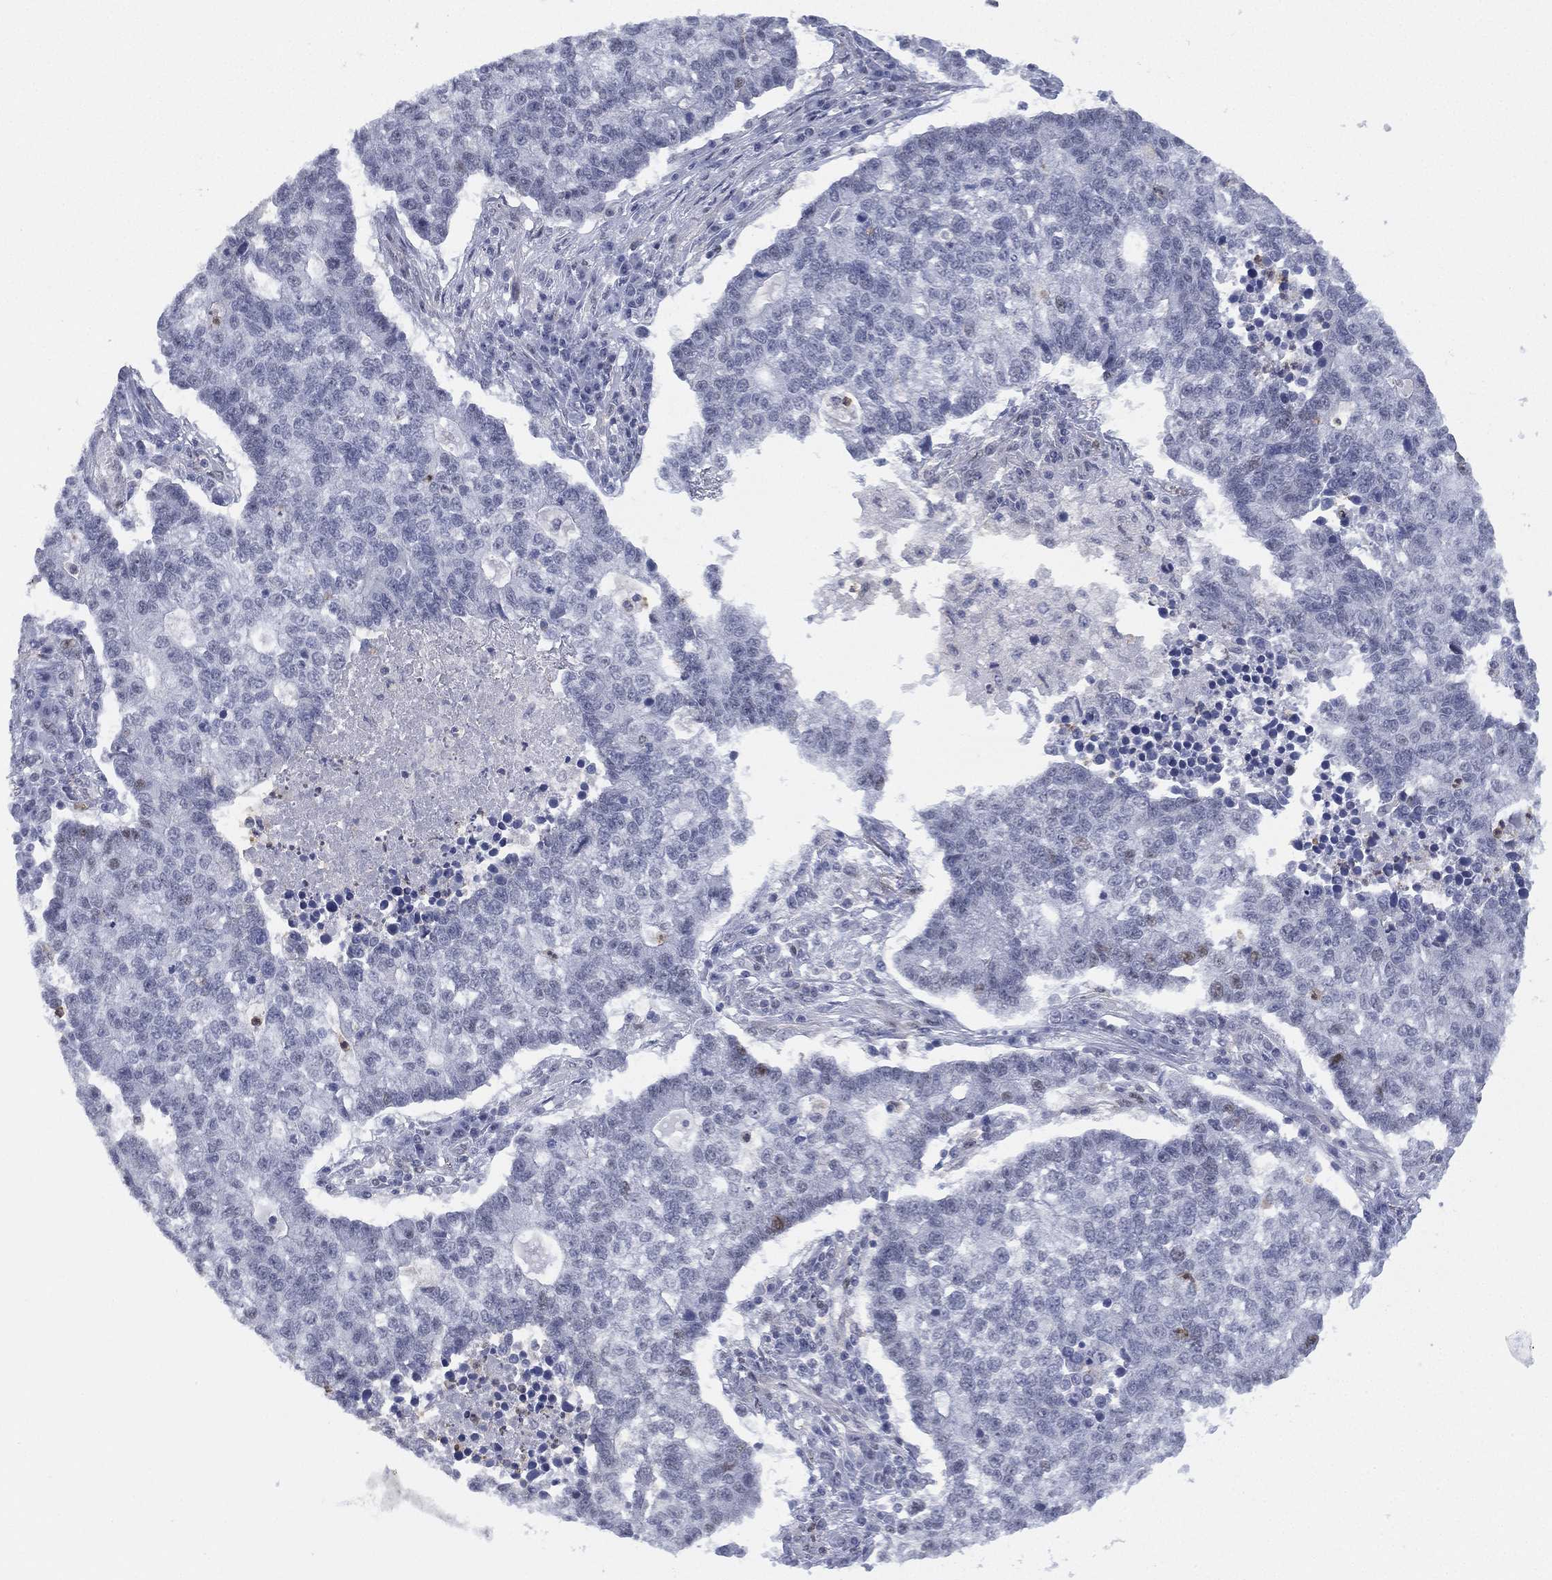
{"staining": {"intensity": "negative", "quantity": "none", "location": "none"}, "tissue": "lung cancer", "cell_type": "Tumor cells", "image_type": "cancer", "snomed": [{"axis": "morphology", "description": "Adenocarcinoma, NOS"}, {"axis": "topography", "description": "Lung"}], "caption": "The photomicrograph shows no staining of tumor cells in lung cancer.", "gene": "ZNF711", "patient": {"sex": "male", "age": 57}}